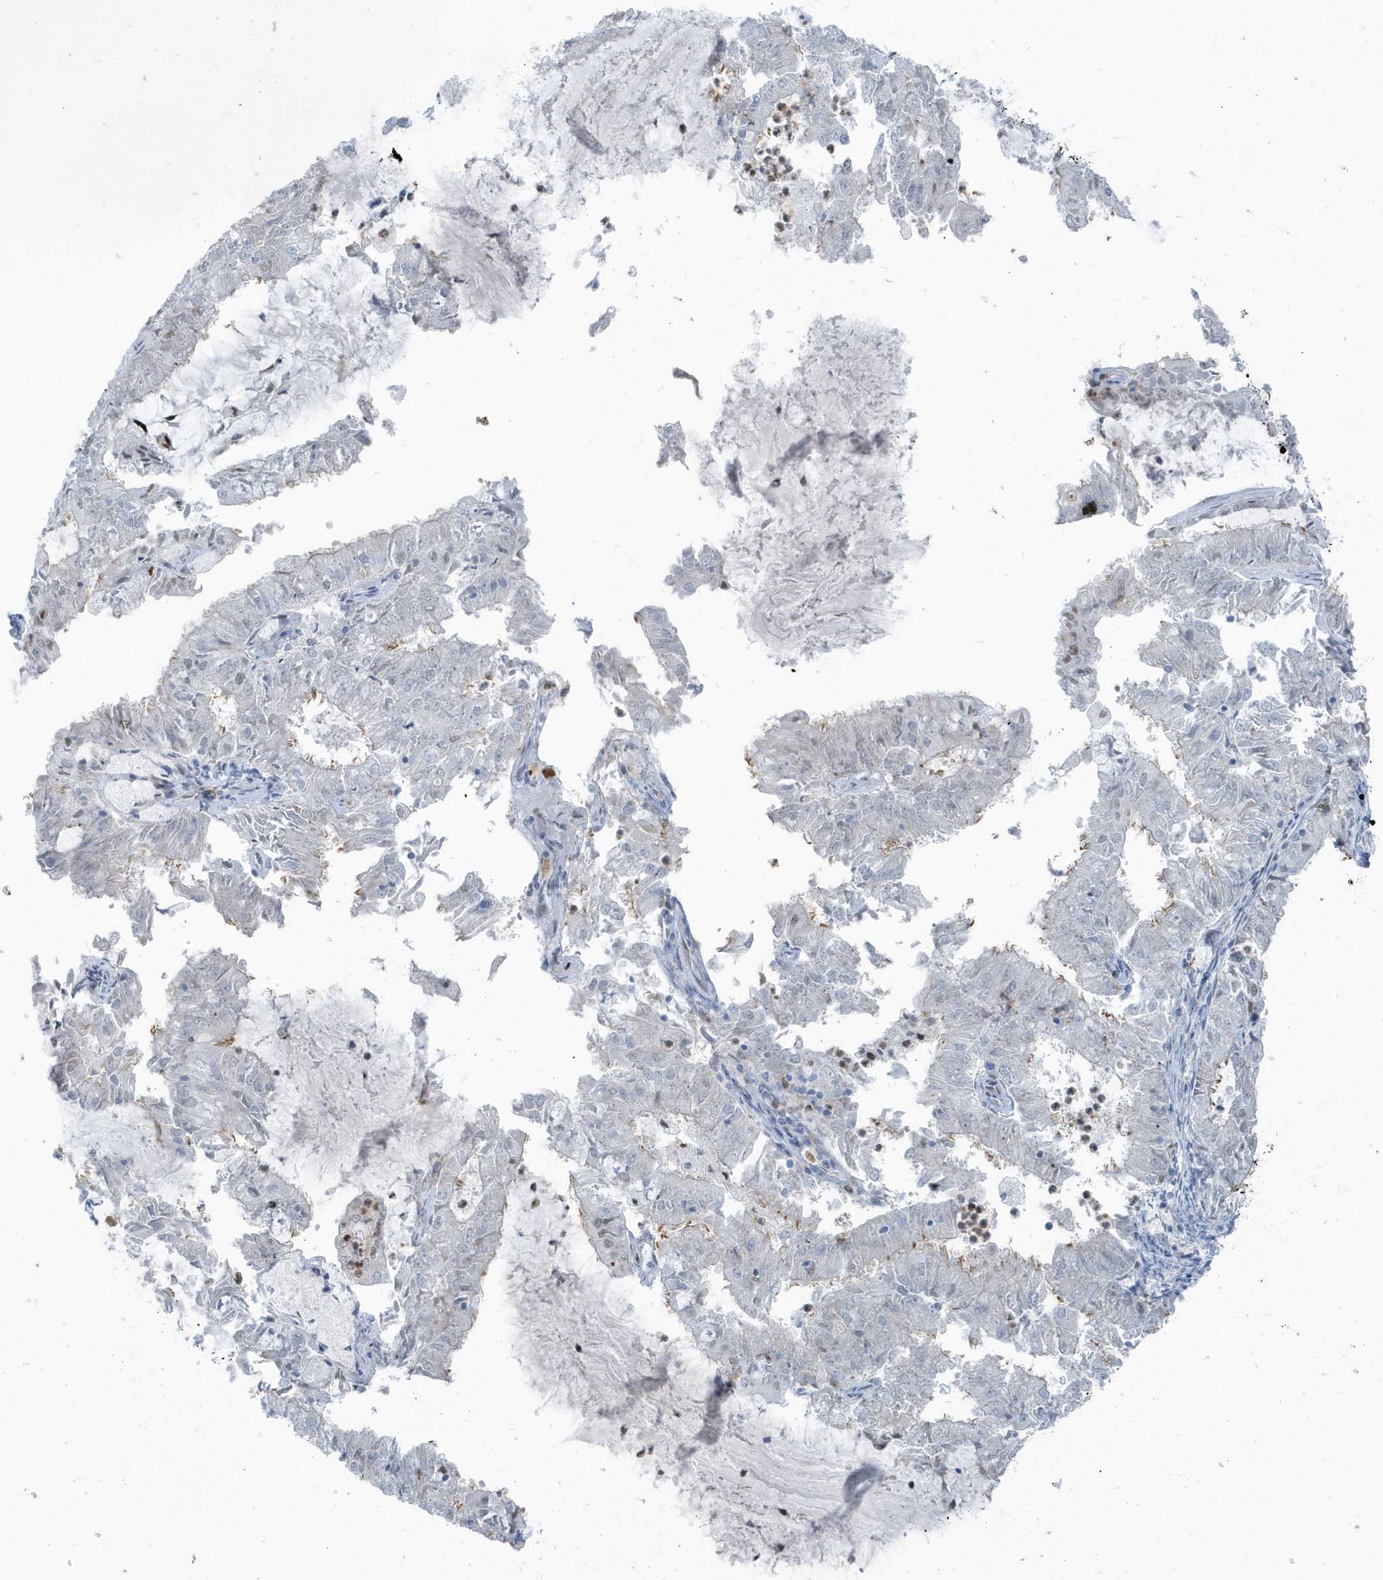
{"staining": {"intensity": "negative", "quantity": "none", "location": "none"}, "tissue": "endometrial cancer", "cell_type": "Tumor cells", "image_type": "cancer", "snomed": [{"axis": "morphology", "description": "Adenocarcinoma, NOS"}, {"axis": "topography", "description": "Endometrium"}], "caption": "This micrograph is of endometrial cancer stained with immunohistochemistry to label a protein in brown with the nuclei are counter-stained blue. There is no positivity in tumor cells.", "gene": "SMIM34", "patient": {"sex": "female", "age": 57}}